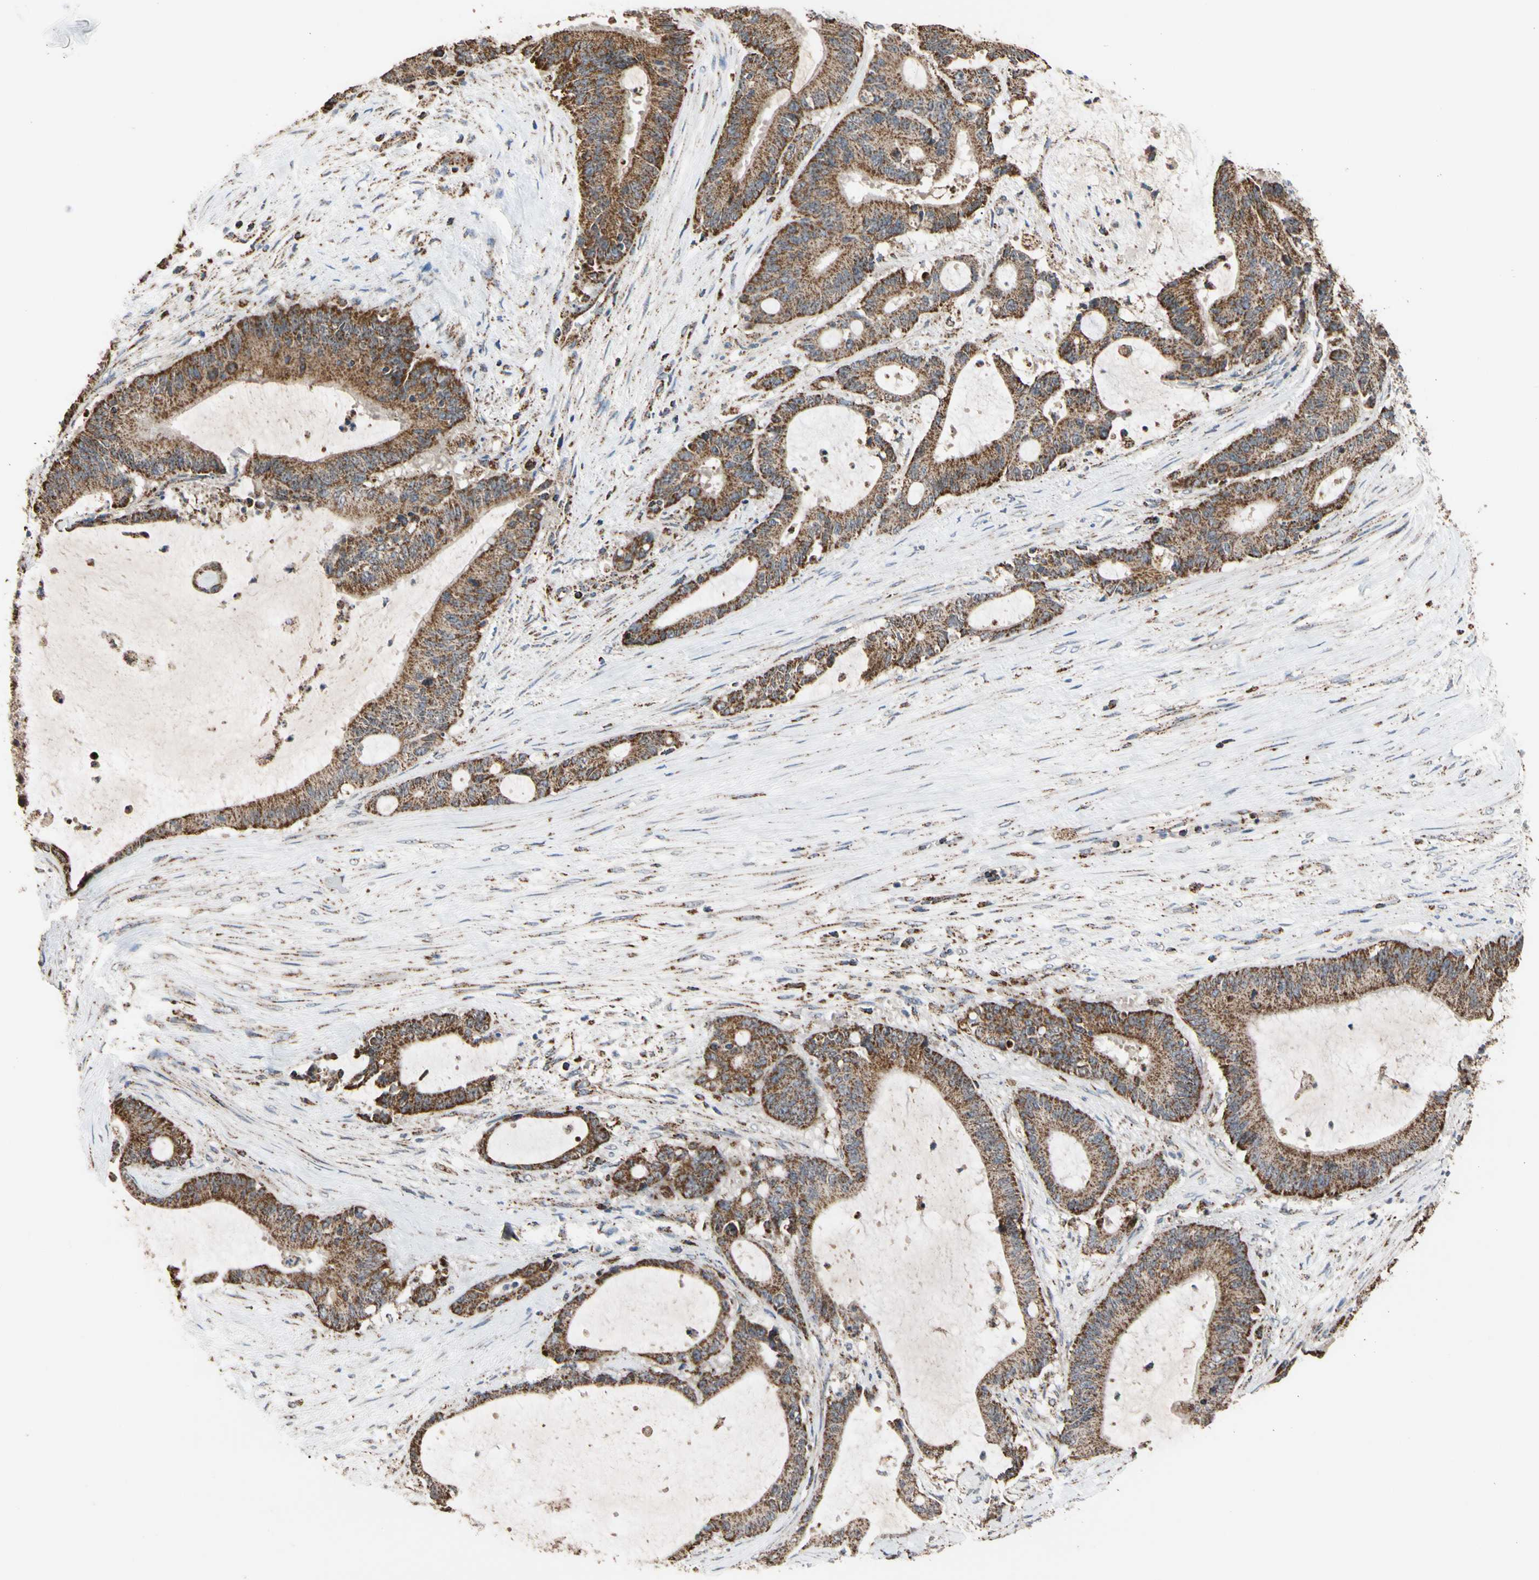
{"staining": {"intensity": "strong", "quantity": ">75%", "location": "cytoplasmic/membranous"}, "tissue": "liver cancer", "cell_type": "Tumor cells", "image_type": "cancer", "snomed": [{"axis": "morphology", "description": "Cholangiocarcinoma"}, {"axis": "topography", "description": "Liver"}], "caption": "Liver cholangiocarcinoma was stained to show a protein in brown. There is high levels of strong cytoplasmic/membranous expression in about >75% of tumor cells.", "gene": "FAM110B", "patient": {"sex": "female", "age": 73}}